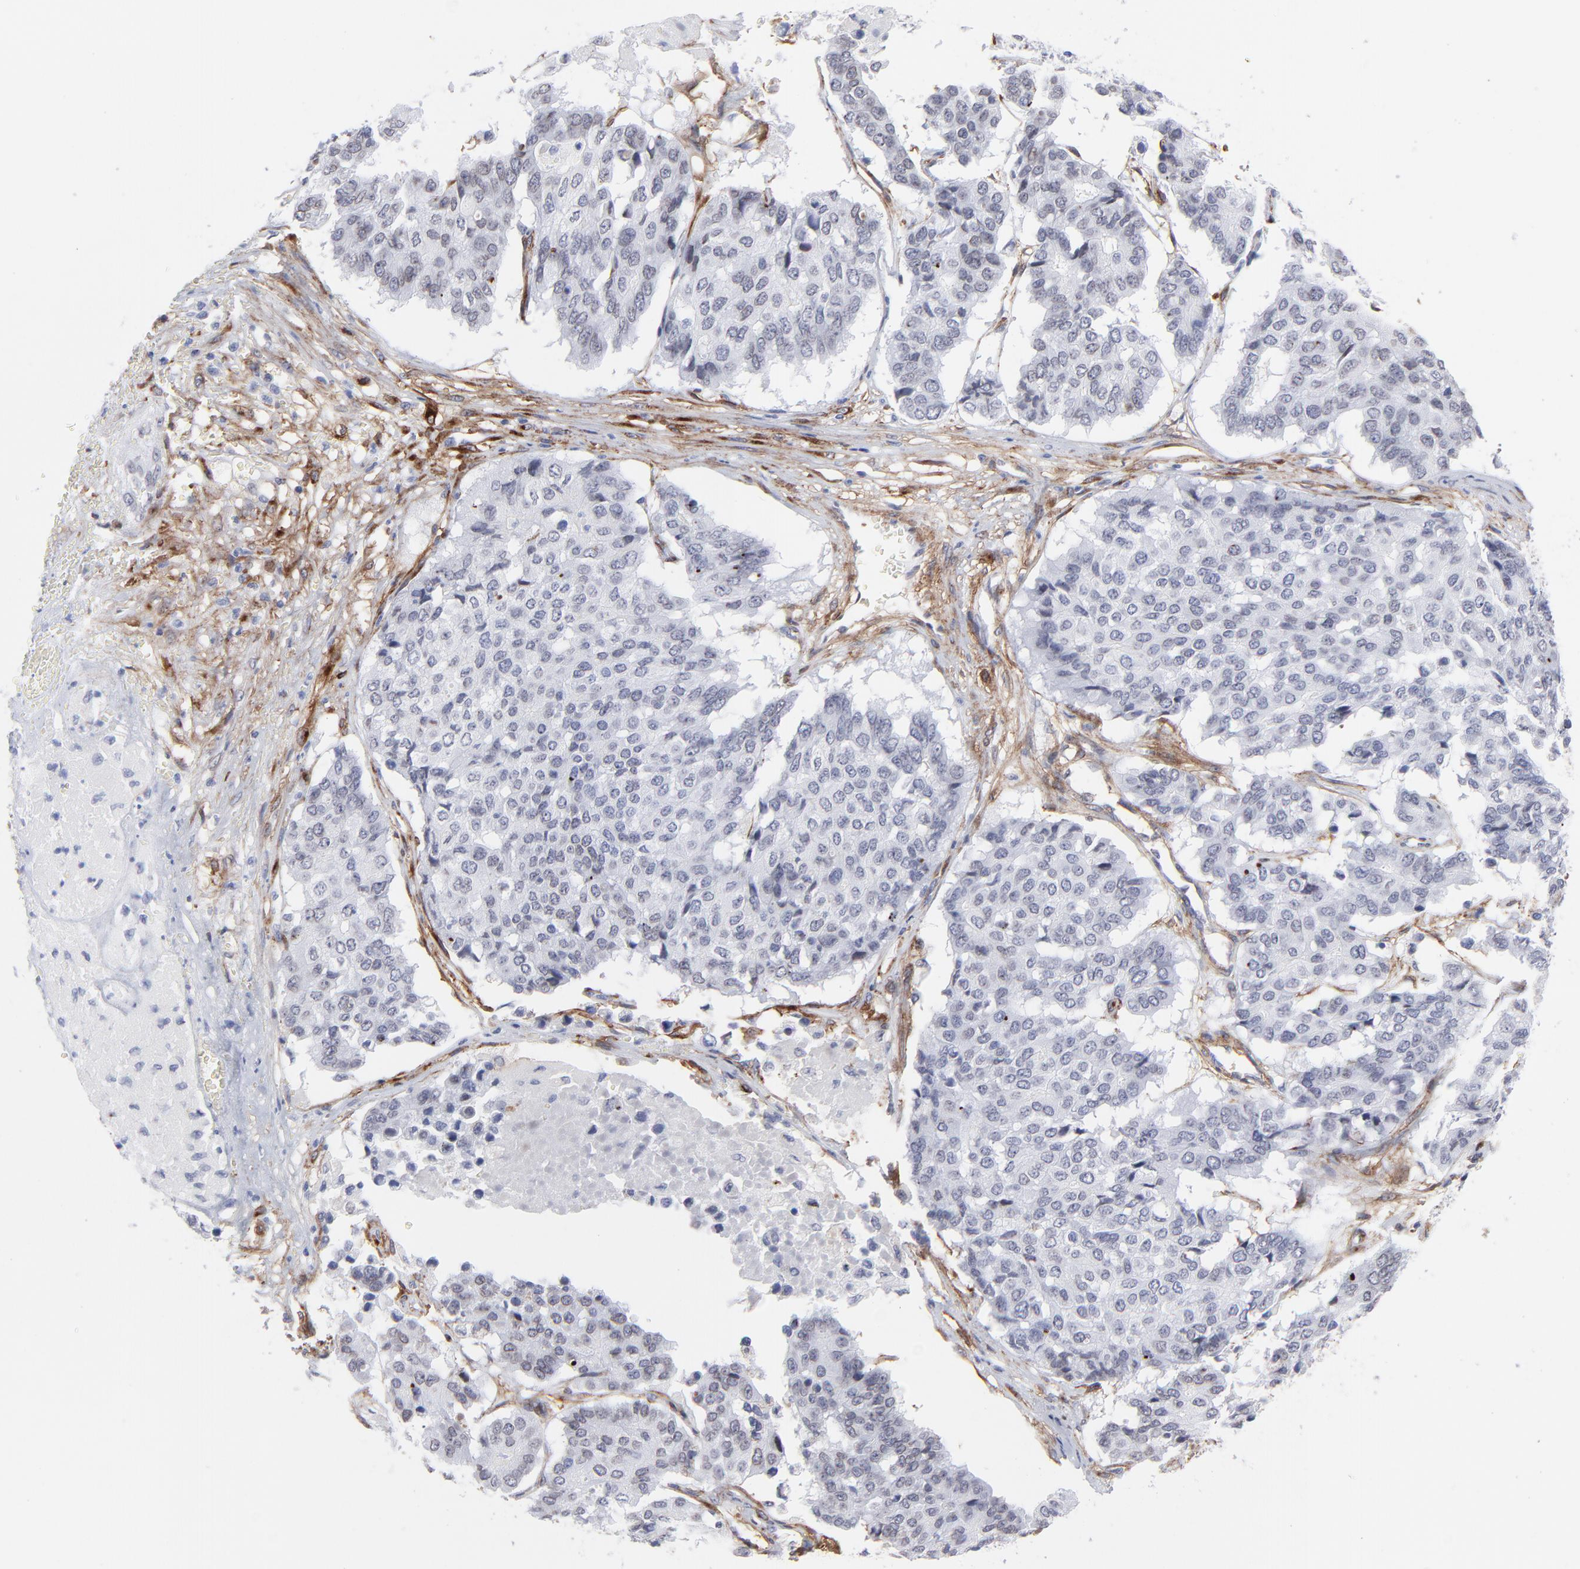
{"staining": {"intensity": "negative", "quantity": "none", "location": "none"}, "tissue": "pancreatic cancer", "cell_type": "Tumor cells", "image_type": "cancer", "snomed": [{"axis": "morphology", "description": "Adenocarcinoma, NOS"}, {"axis": "topography", "description": "Pancreas"}], "caption": "Pancreatic cancer stained for a protein using immunohistochemistry (IHC) displays no staining tumor cells.", "gene": "PDGFRB", "patient": {"sex": "male", "age": 50}}